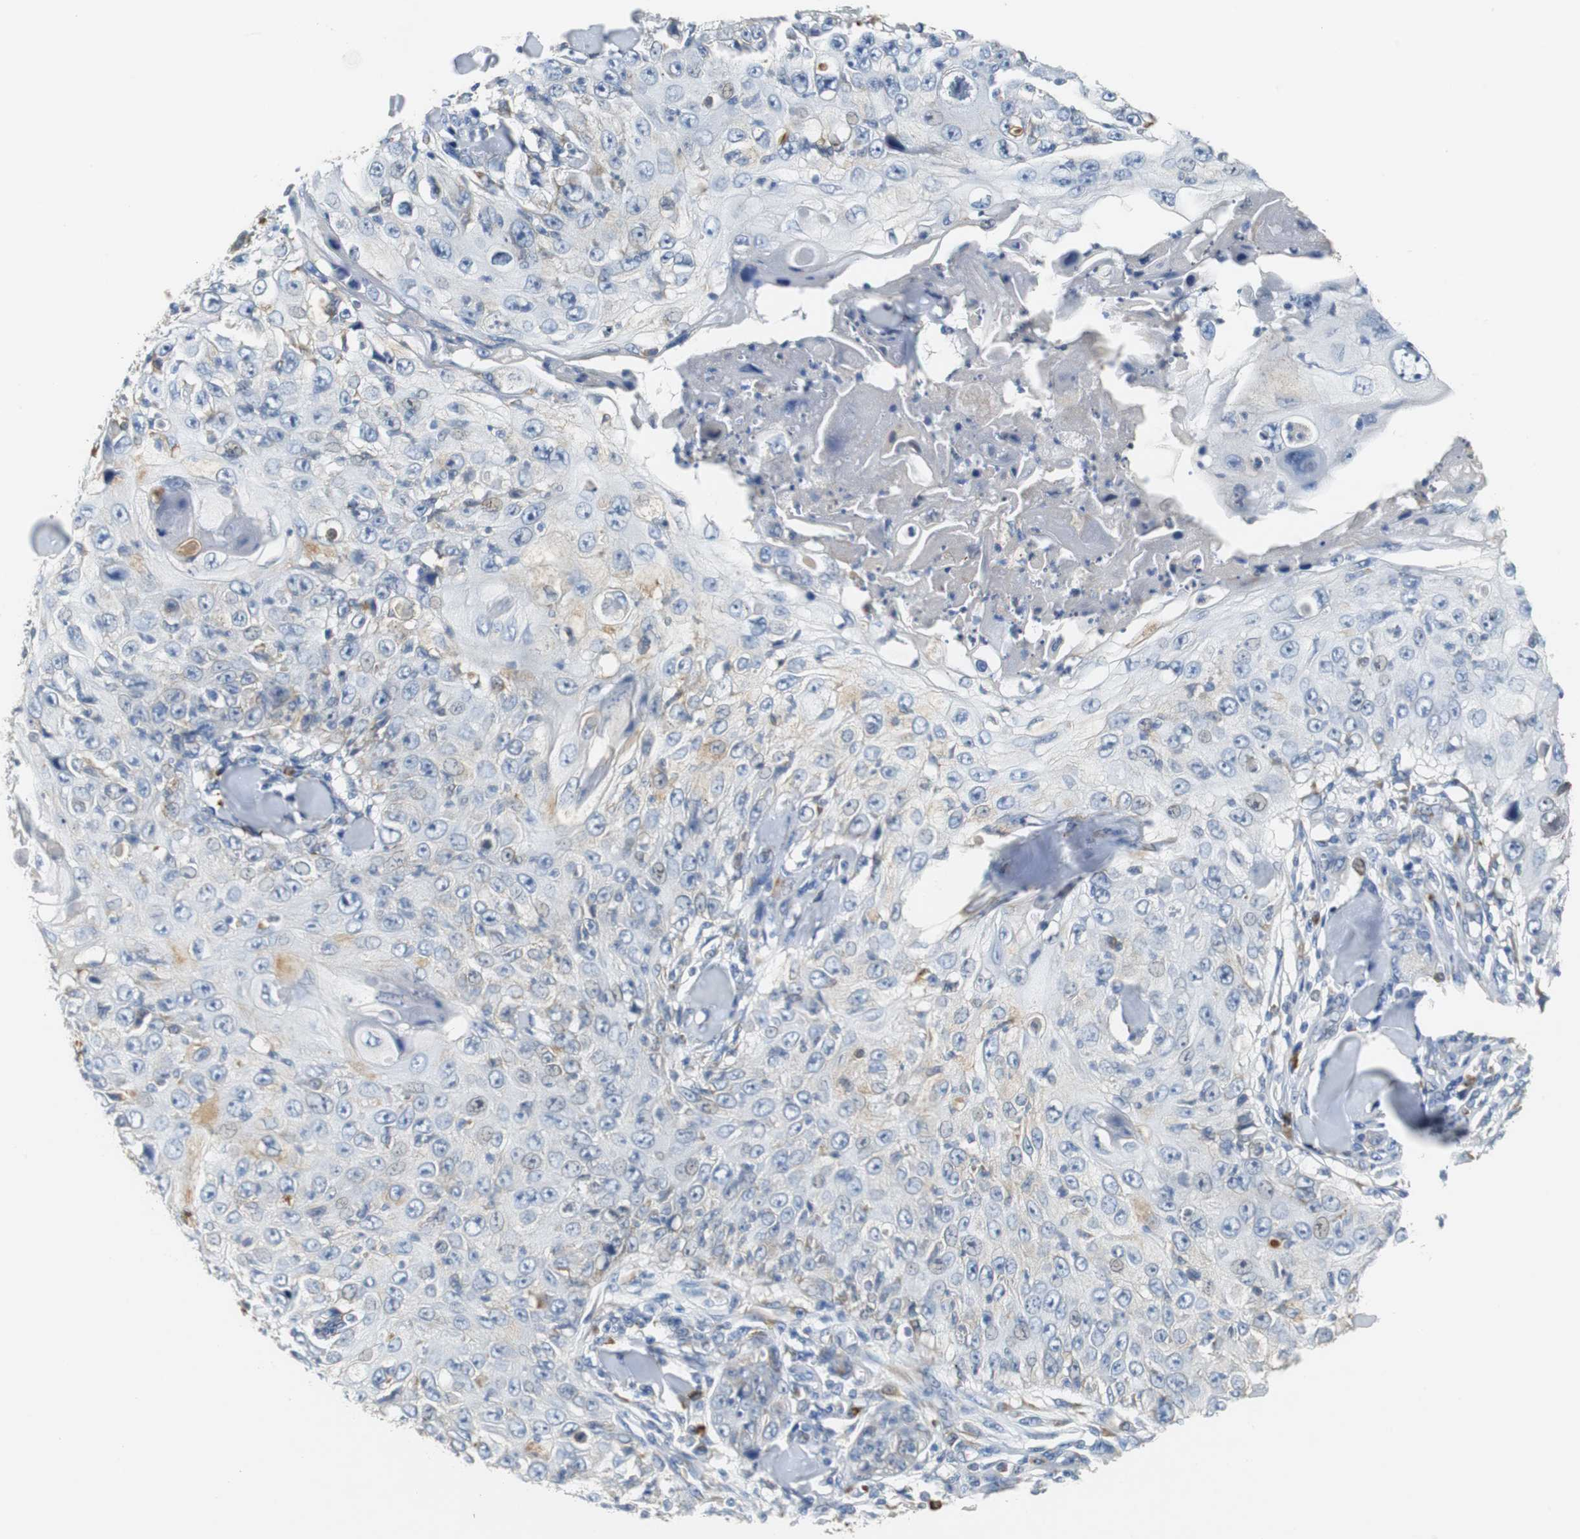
{"staining": {"intensity": "weak", "quantity": "<25%", "location": "cytoplasmic/membranous"}, "tissue": "skin cancer", "cell_type": "Tumor cells", "image_type": "cancer", "snomed": [{"axis": "morphology", "description": "Squamous cell carcinoma, NOS"}, {"axis": "topography", "description": "Skin"}], "caption": "The immunohistochemistry photomicrograph has no significant expression in tumor cells of skin cancer tissue.", "gene": "PDIA4", "patient": {"sex": "male", "age": 86}}